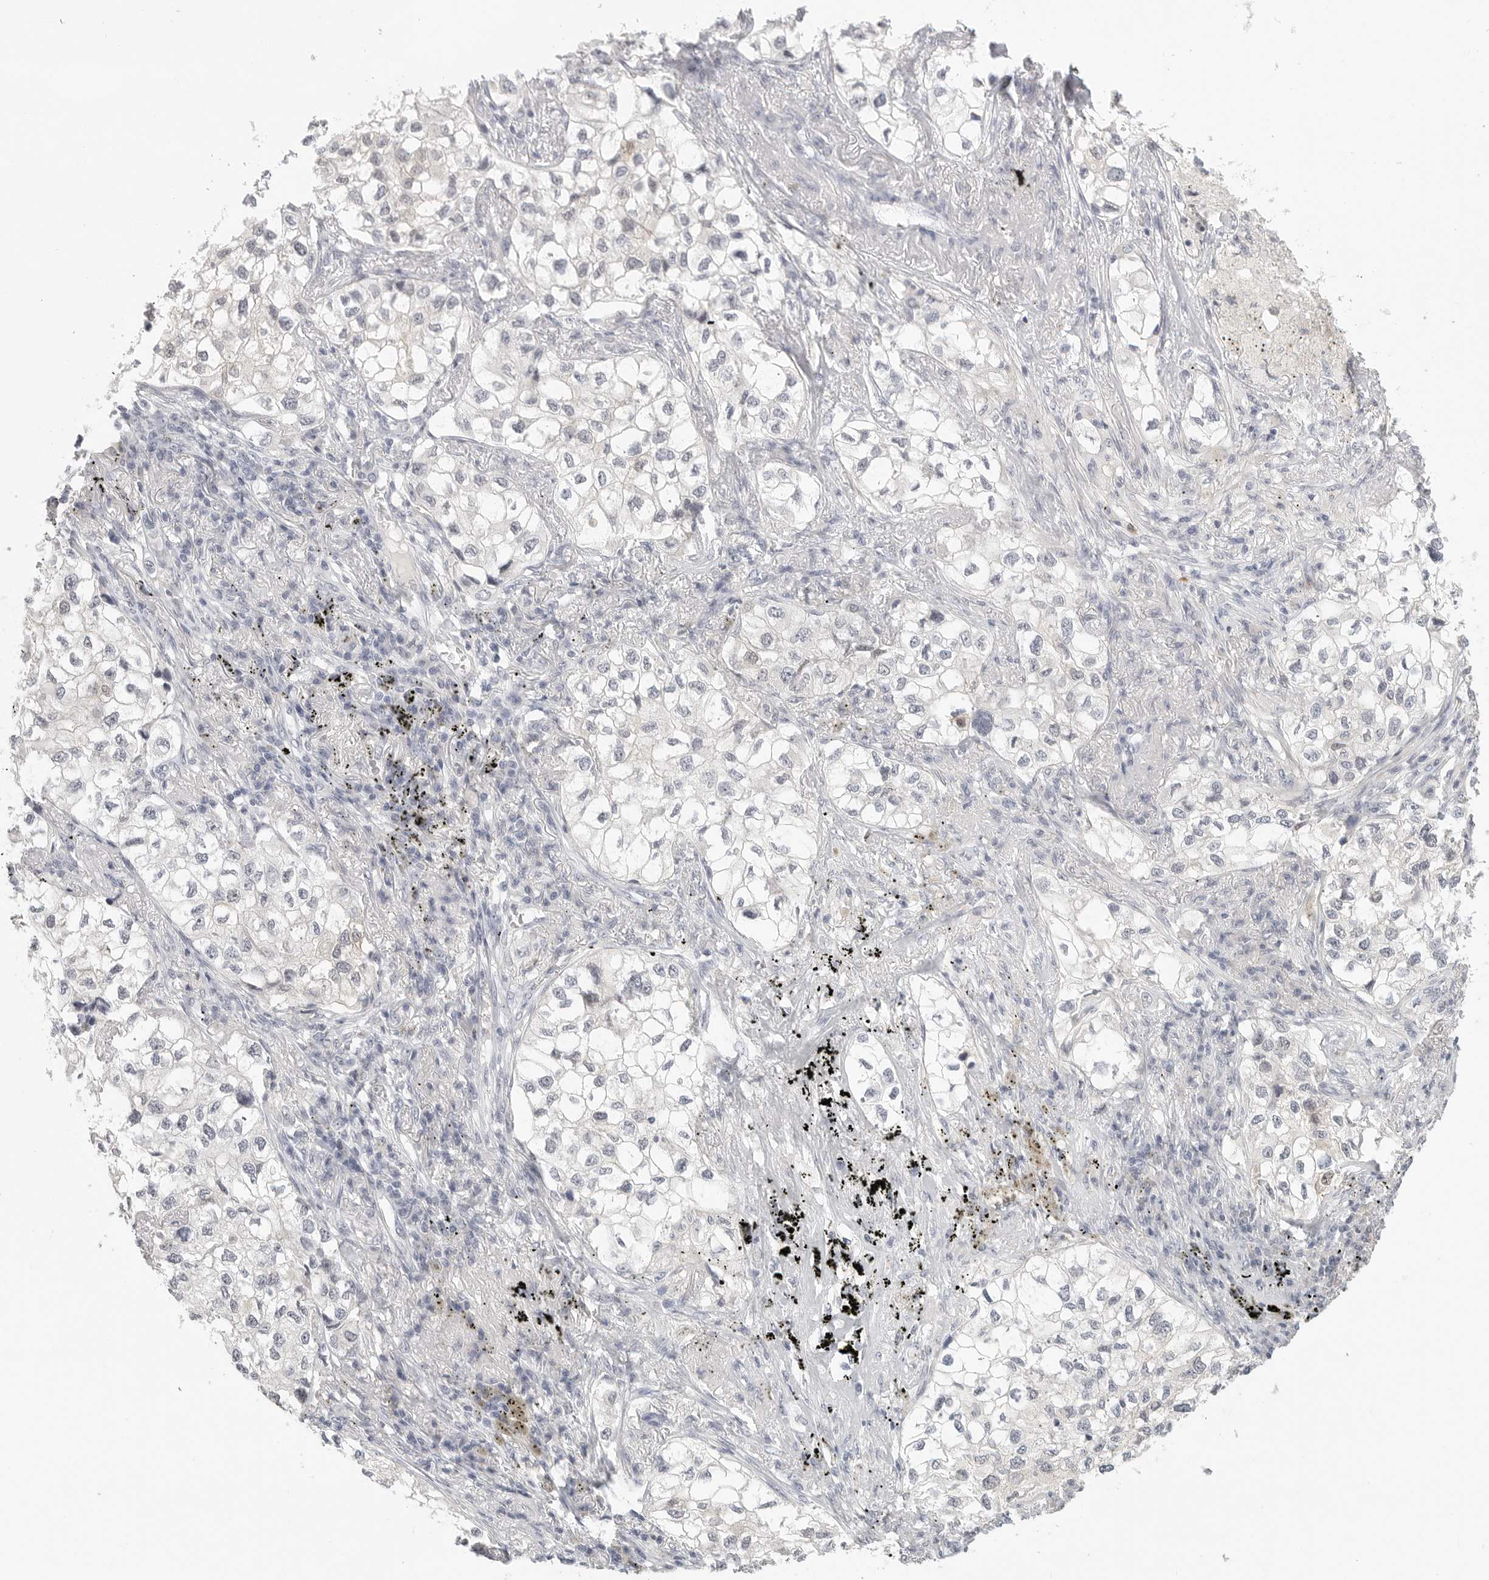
{"staining": {"intensity": "negative", "quantity": "none", "location": "none"}, "tissue": "lung cancer", "cell_type": "Tumor cells", "image_type": "cancer", "snomed": [{"axis": "morphology", "description": "Adenocarcinoma, NOS"}, {"axis": "topography", "description": "Lung"}], "caption": "Immunohistochemical staining of lung adenocarcinoma shows no significant positivity in tumor cells.", "gene": "HMGCS2", "patient": {"sex": "male", "age": 63}}